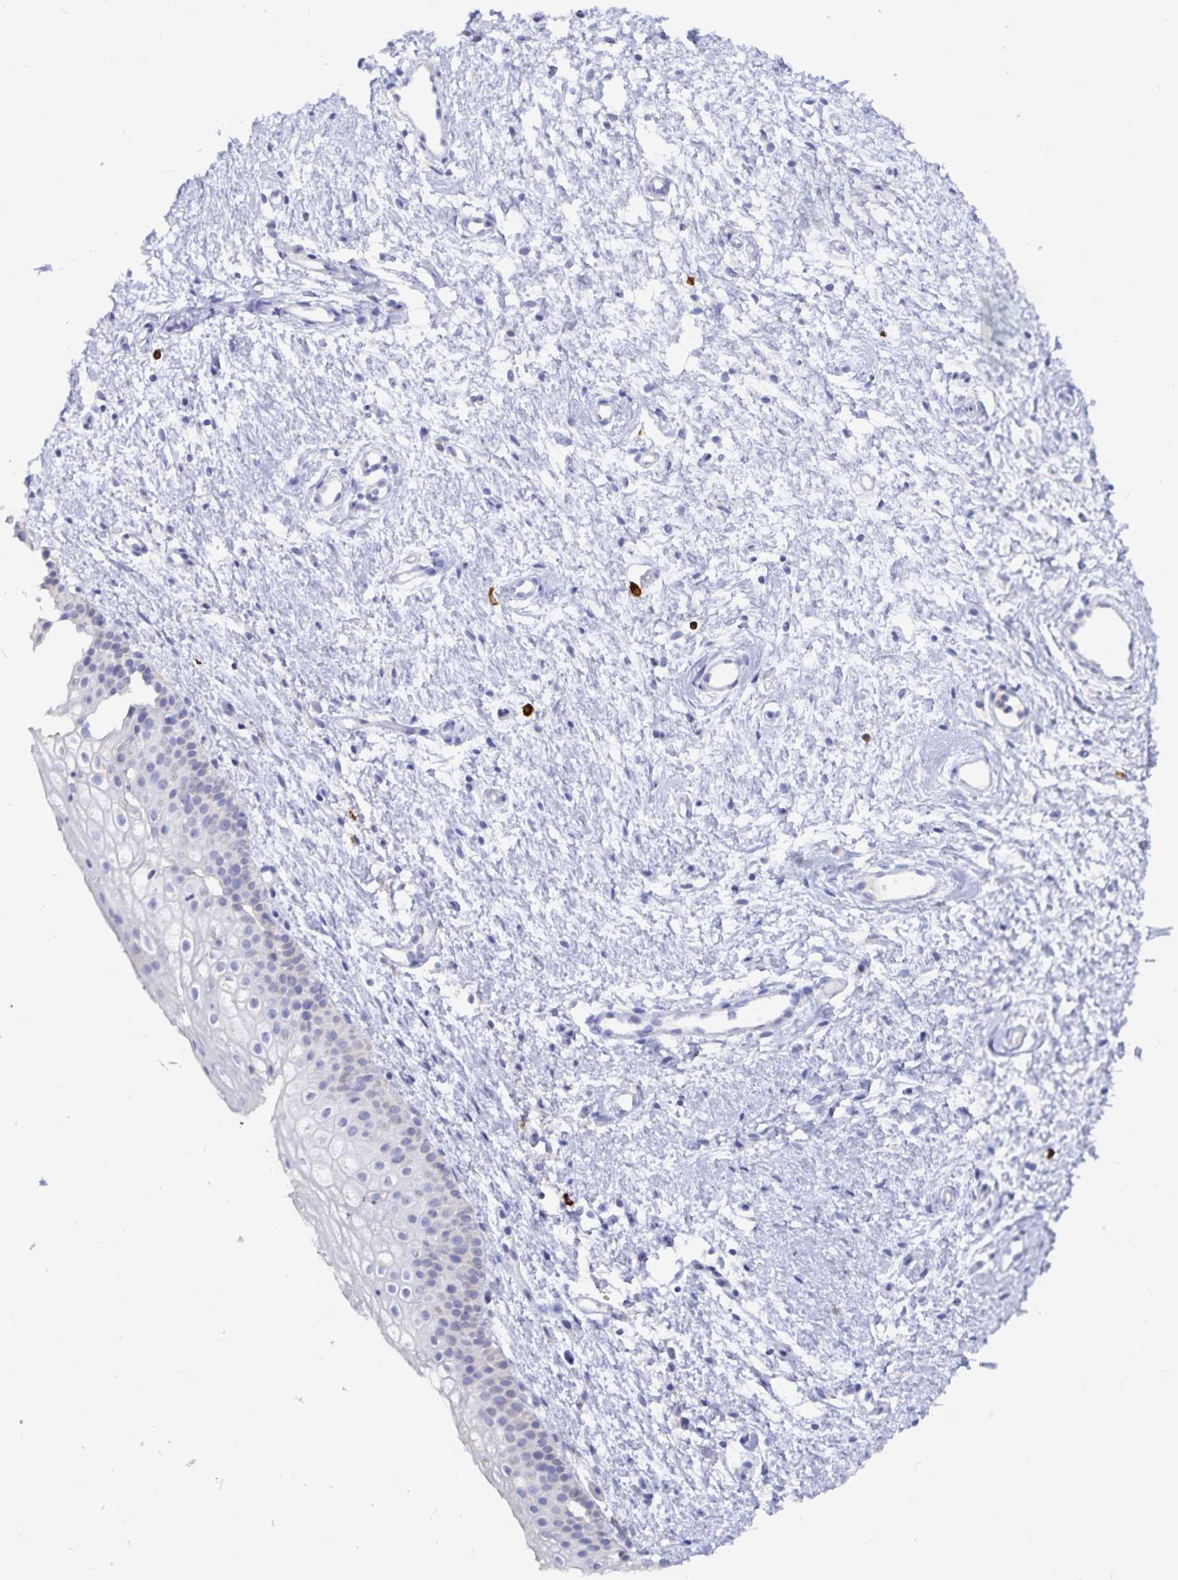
{"staining": {"intensity": "negative", "quantity": "none", "location": "none"}, "tissue": "vagina", "cell_type": "Squamous epithelial cells", "image_type": "normal", "snomed": [{"axis": "morphology", "description": "Normal tissue, NOS"}, {"axis": "topography", "description": "Vagina"}], "caption": "DAB immunohistochemical staining of normal vagina shows no significant staining in squamous epithelial cells.", "gene": "PKHD1", "patient": {"sex": "female", "age": 65}}